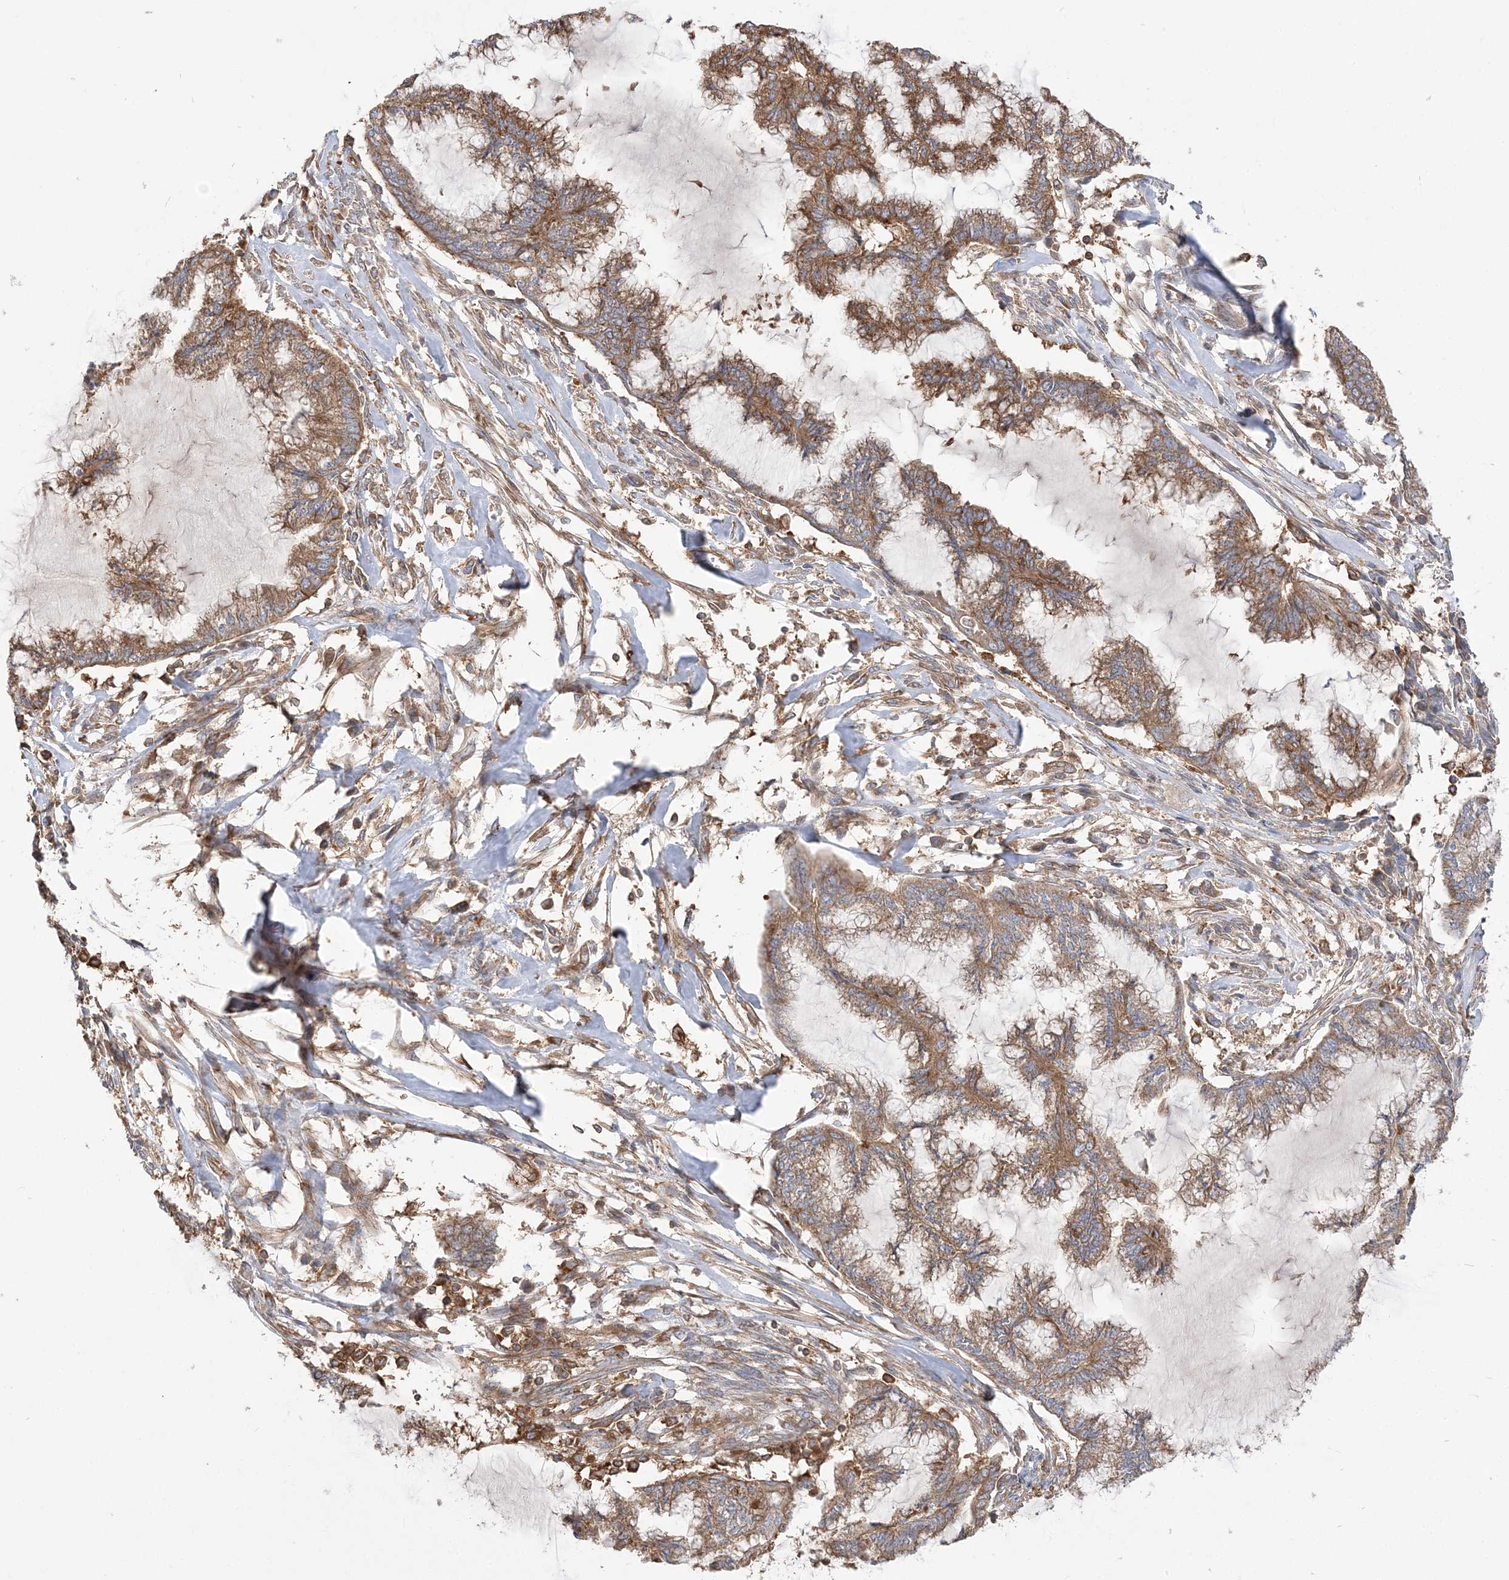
{"staining": {"intensity": "moderate", "quantity": ">75%", "location": "cytoplasmic/membranous"}, "tissue": "endometrial cancer", "cell_type": "Tumor cells", "image_type": "cancer", "snomed": [{"axis": "morphology", "description": "Adenocarcinoma, NOS"}, {"axis": "topography", "description": "Endometrium"}], "caption": "DAB immunohistochemical staining of human endometrial cancer demonstrates moderate cytoplasmic/membranous protein positivity in about >75% of tumor cells.", "gene": "TBC1D5", "patient": {"sex": "female", "age": 86}}